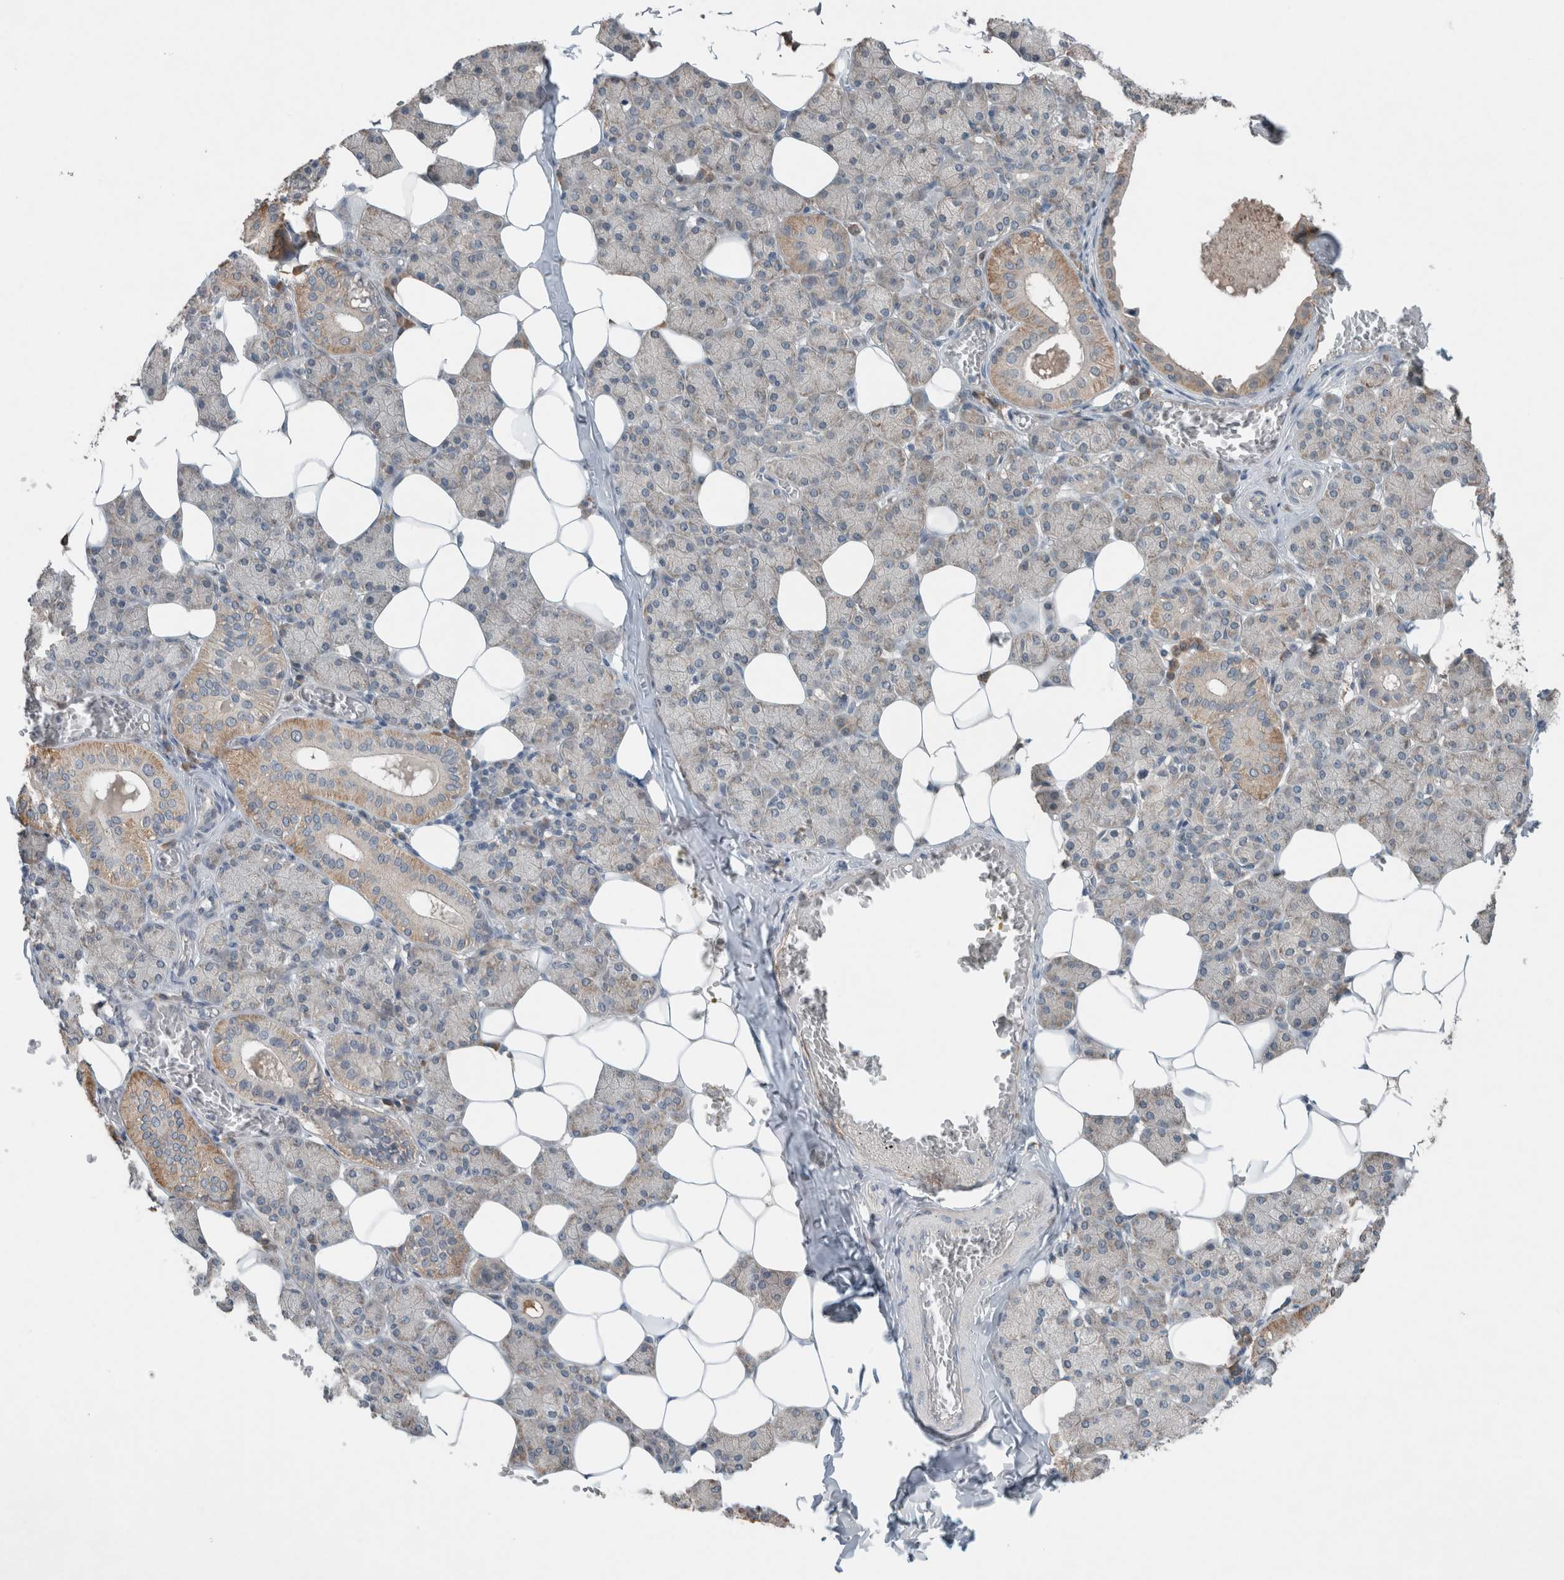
{"staining": {"intensity": "moderate", "quantity": "<25%", "location": "cytoplasmic/membranous"}, "tissue": "salivary gland", "cell_type": "Glandular cells", "image_type": "normal", "snomed": [{"axis": "morphology", "description": "Normal tissue, NOS"}, {"axis": "topography", "description": "Salivary gland"}], "caption": "Moderate cytoplasmic/membranous staining is identified in about <25% of glandular cells in normal salivary gland. The protein is shown in brown color, while the nuclei are stained blue.", "gene": "ENSG00000285245", "patient": {"sex": "female", "age": 33}}